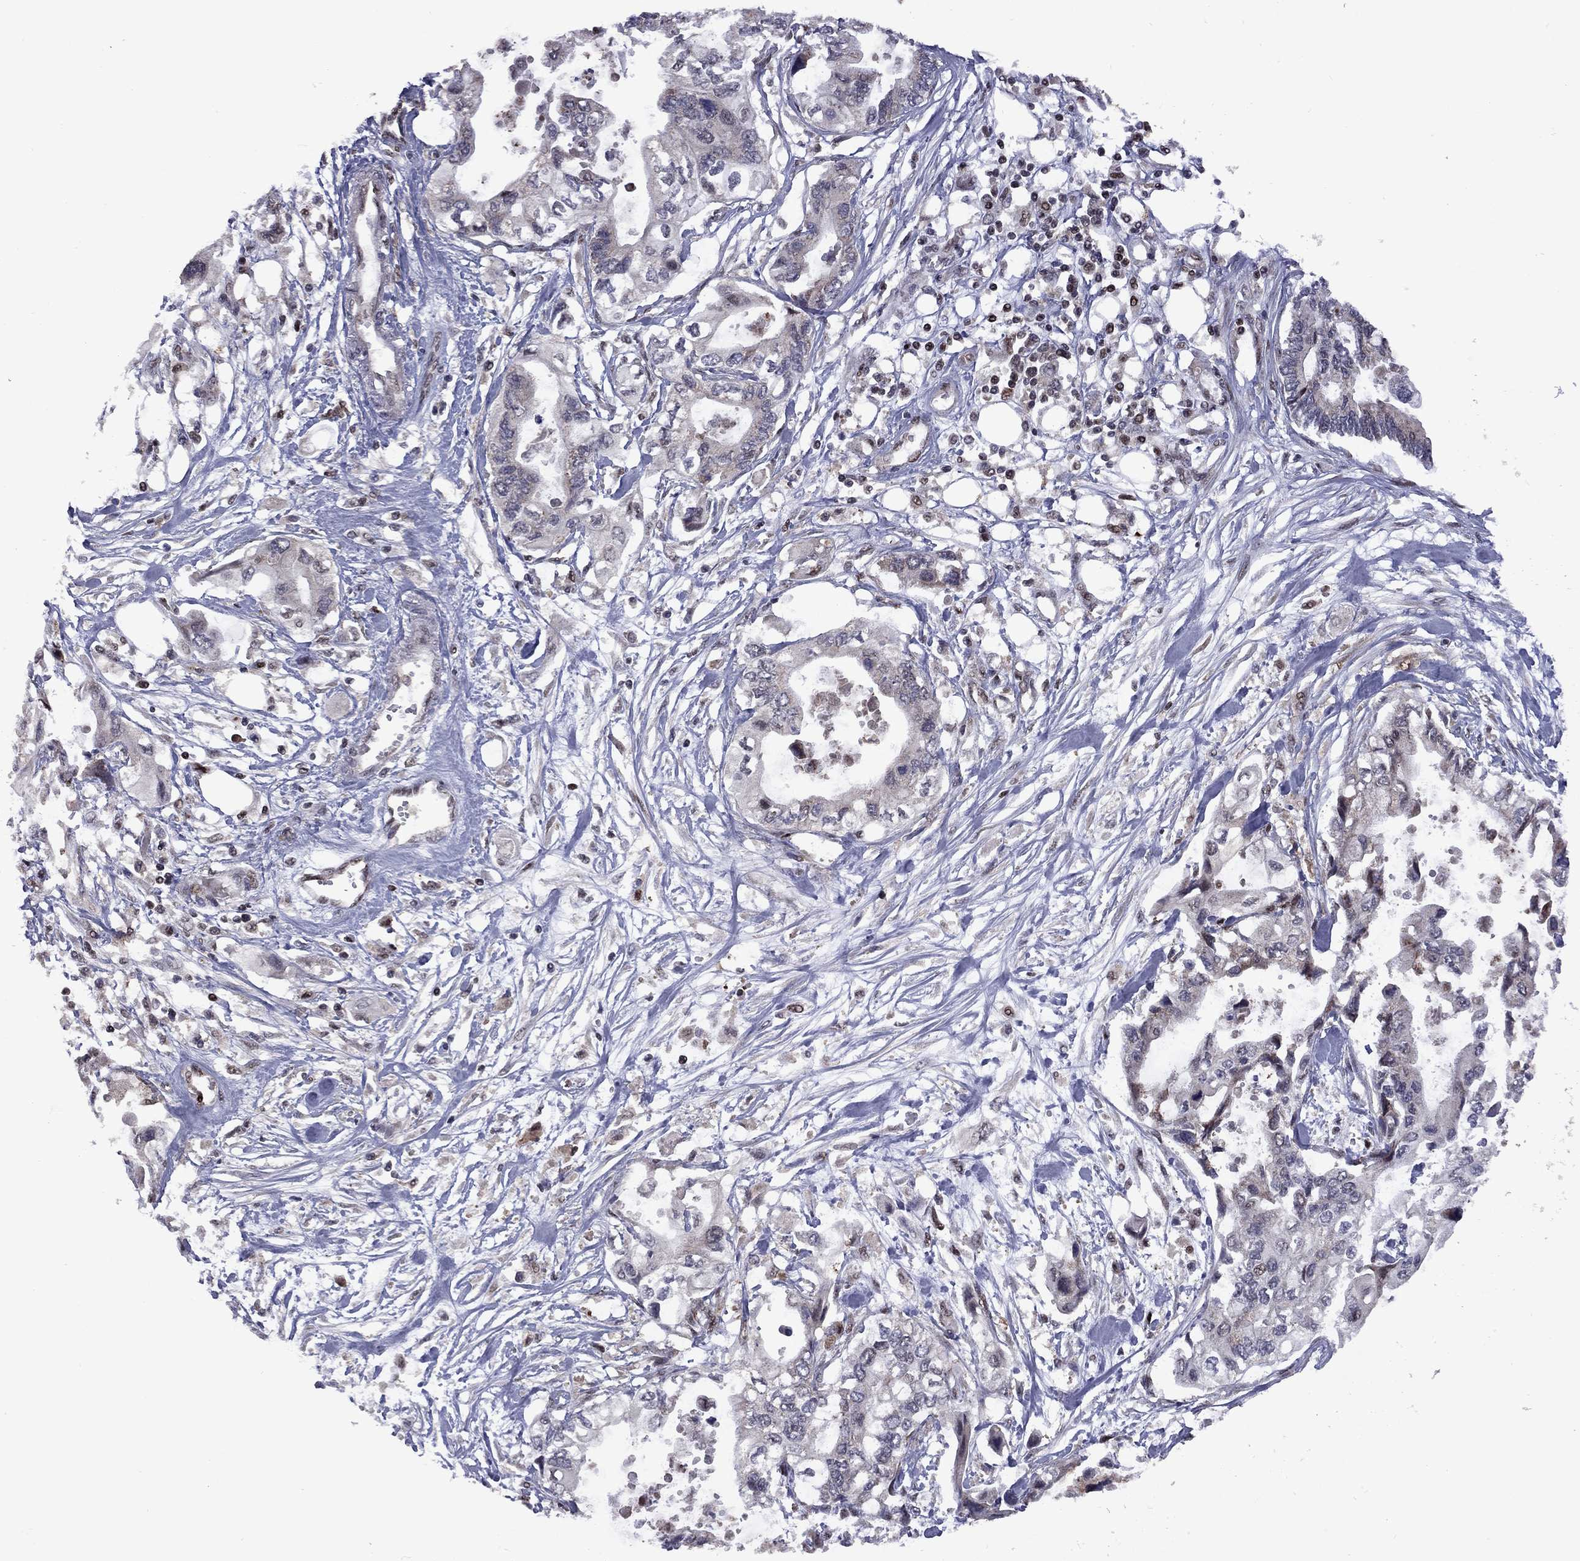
{"staining": {"intensity": "negative", "quantity": "none", "location": "none"}, "tissue": "pancreatic cancer", "cell_type": "Tumor cells", "image_type": "cancer", "snomed": [{"axis": "morphology", "description": "Adenocarcinoma, NOS"}, {"axis": "topography", "description": "Pancreas"}], "caption": "This photomicrograph is of pancreatic cancer stained with IHC to label a protein in brown with the nuclei are counter-stained blue. There is no staining in tumor cells. The staining was performed using DAB (3,3'-diaminobenzidine) to visualize the protein expression in brown, while the nuclei were stained in blue with hematoxylin (Magnification: 20x).", "gene": "IPP", "patient": {"sex": "female", "age": 63}}